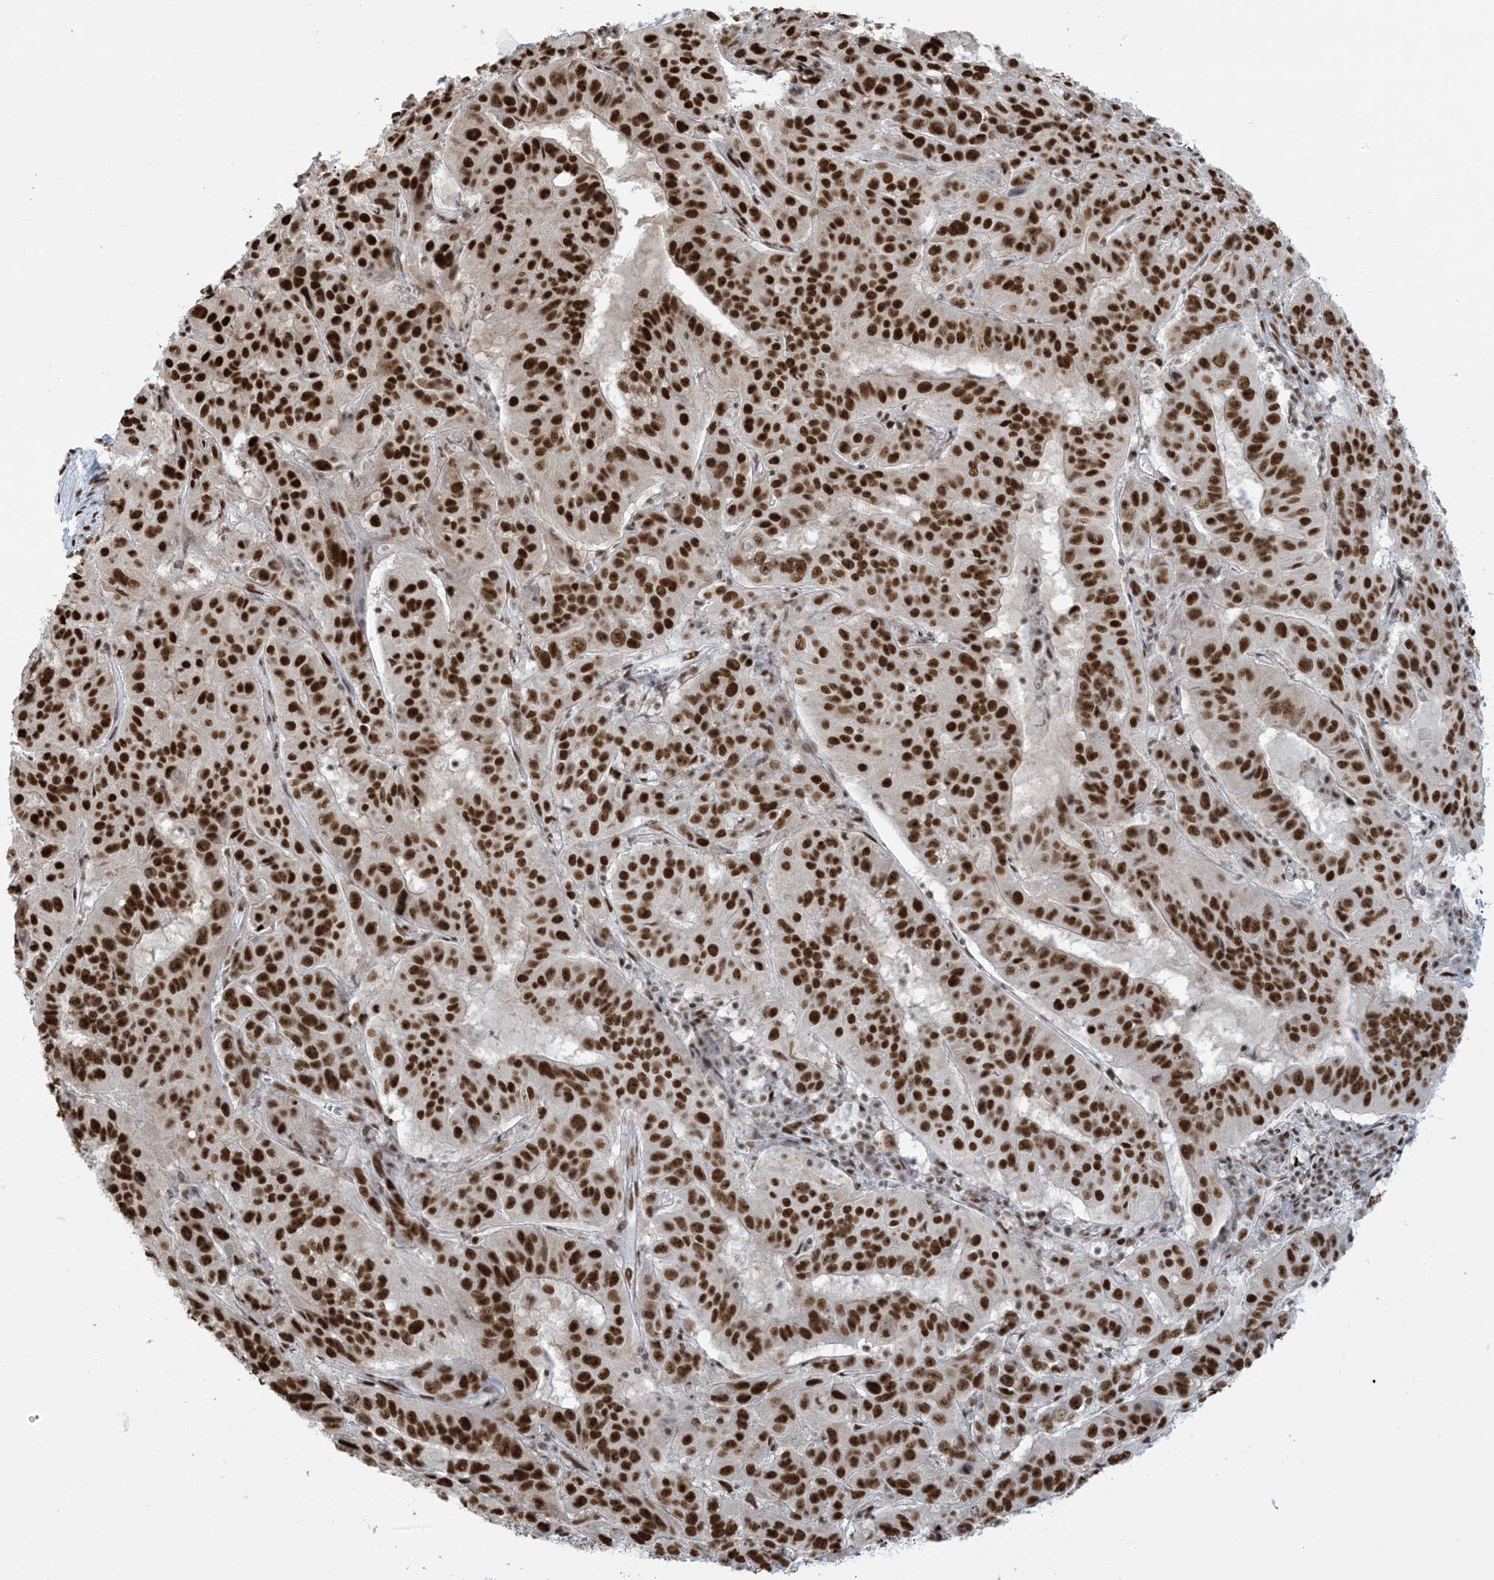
{"staining": {"intensity": "strong", "quantity": ">75%", "location": "nuclear"}, "tissue": "pancreatic cancer", "cell_type": "Tumor cells", "image_type": "cancer", "snomed": [{"axis": "morphology", "description": "Adenocarcinoma, NOS"}, {"axis": "topography", "description": "Pancreas"}], "caption": "Pancreatic cancer stained with a brown dye demonstrates strong nuclear positive staining in approximately >75% of tumor cells.", "gene": "STAG1", "patient": {"sex": "male", "age": 63}}